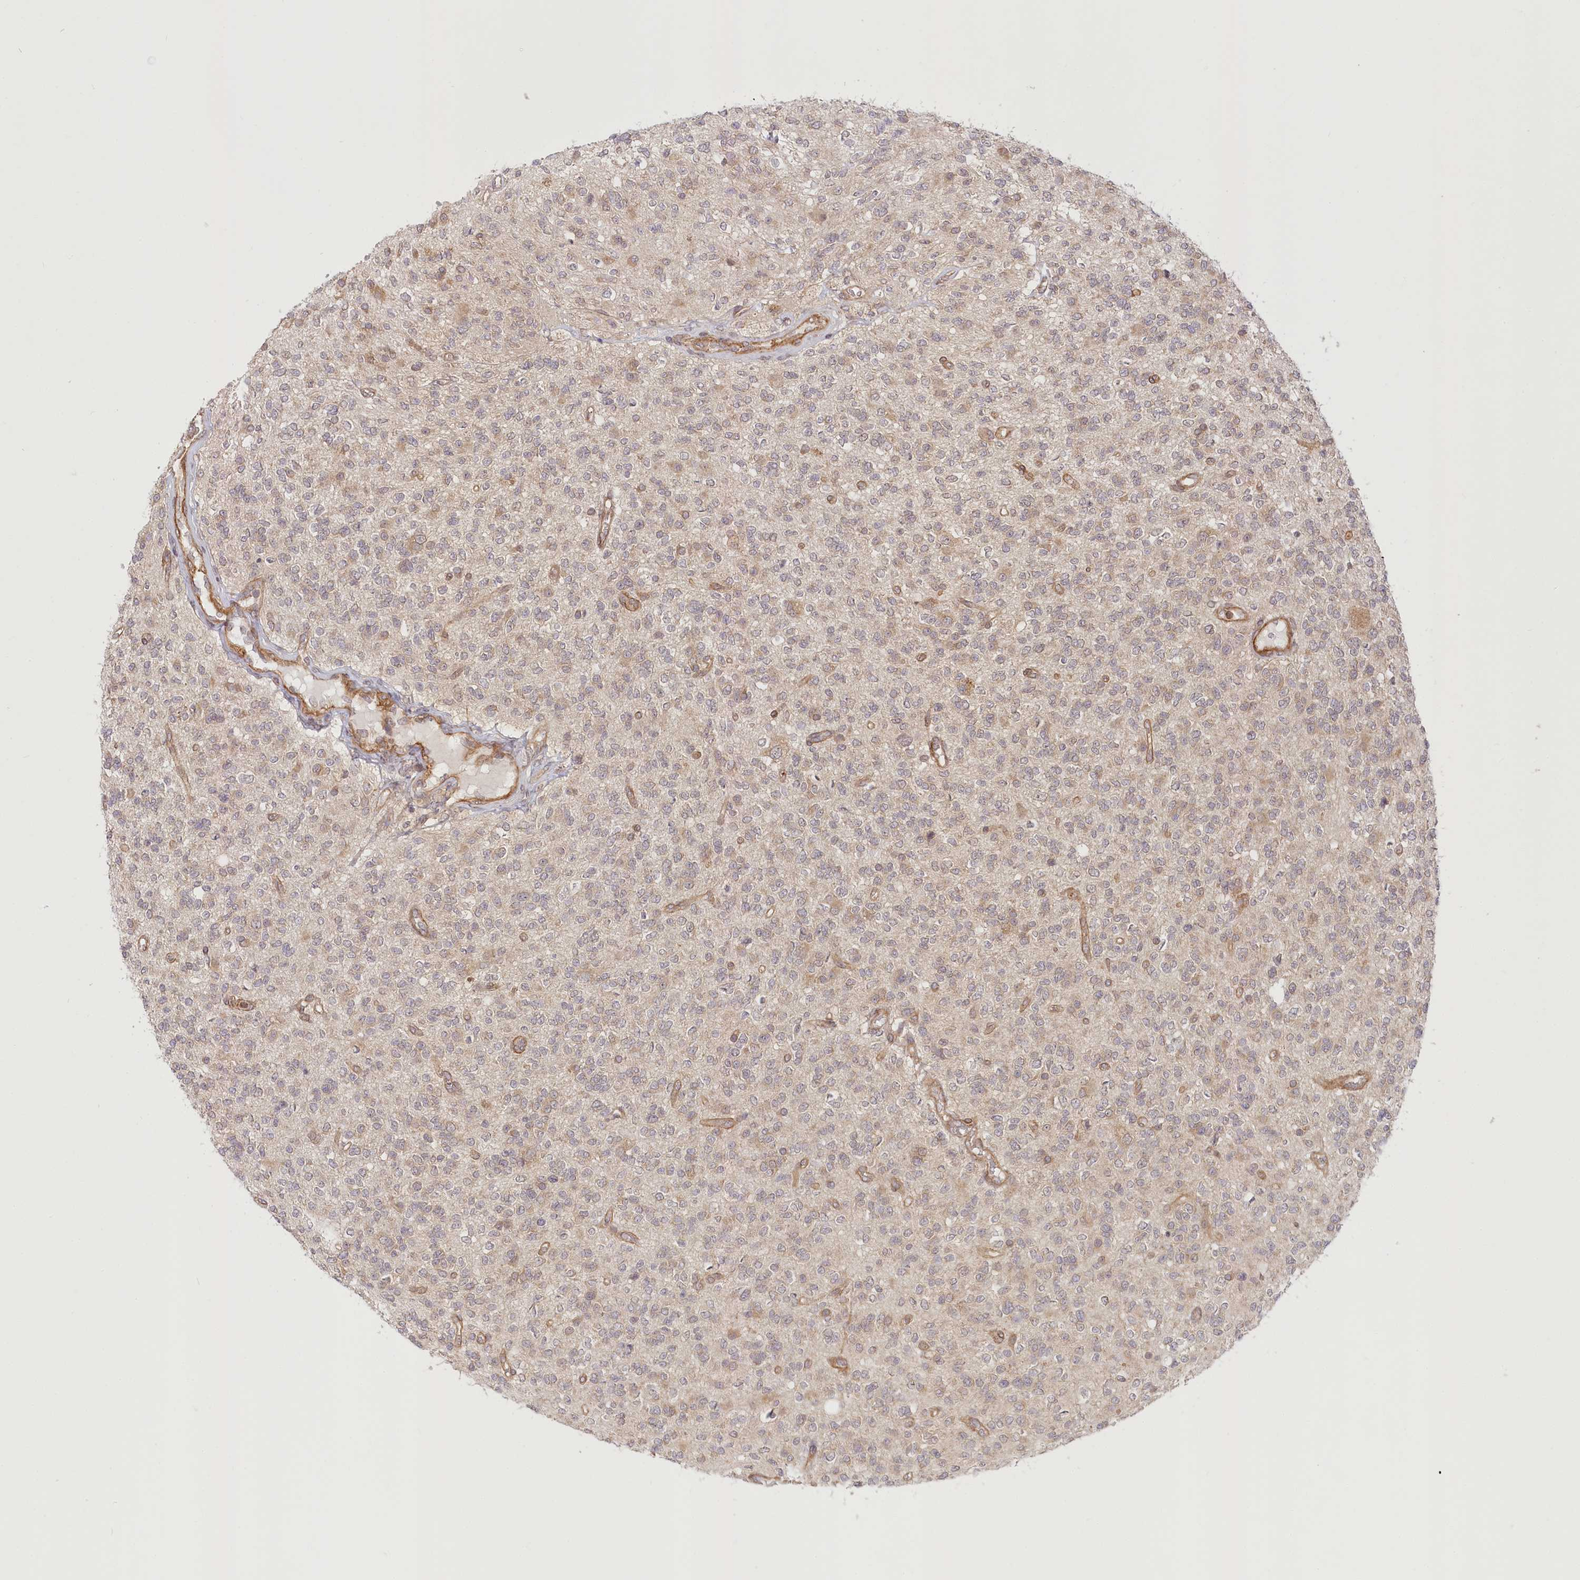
{"staining": {"intensity": "weak", "quantity": "<25%", "location": "cytoplasmic/membranous"}, "tissue": "glioma", "cell_type": "Tumor cells", "image_type": "cancer", "snomed": [{"axis": "morphology", "description": "Glioma, malignant, High grade"}, {"axis": "topography", "description": "Brain"}], "caption": "Tumor cells are negative for protein expression in human glioma. Nuclei are stained in blue.", "gene": "CEP70", "patient": {"sex": "male", "age": 34}}